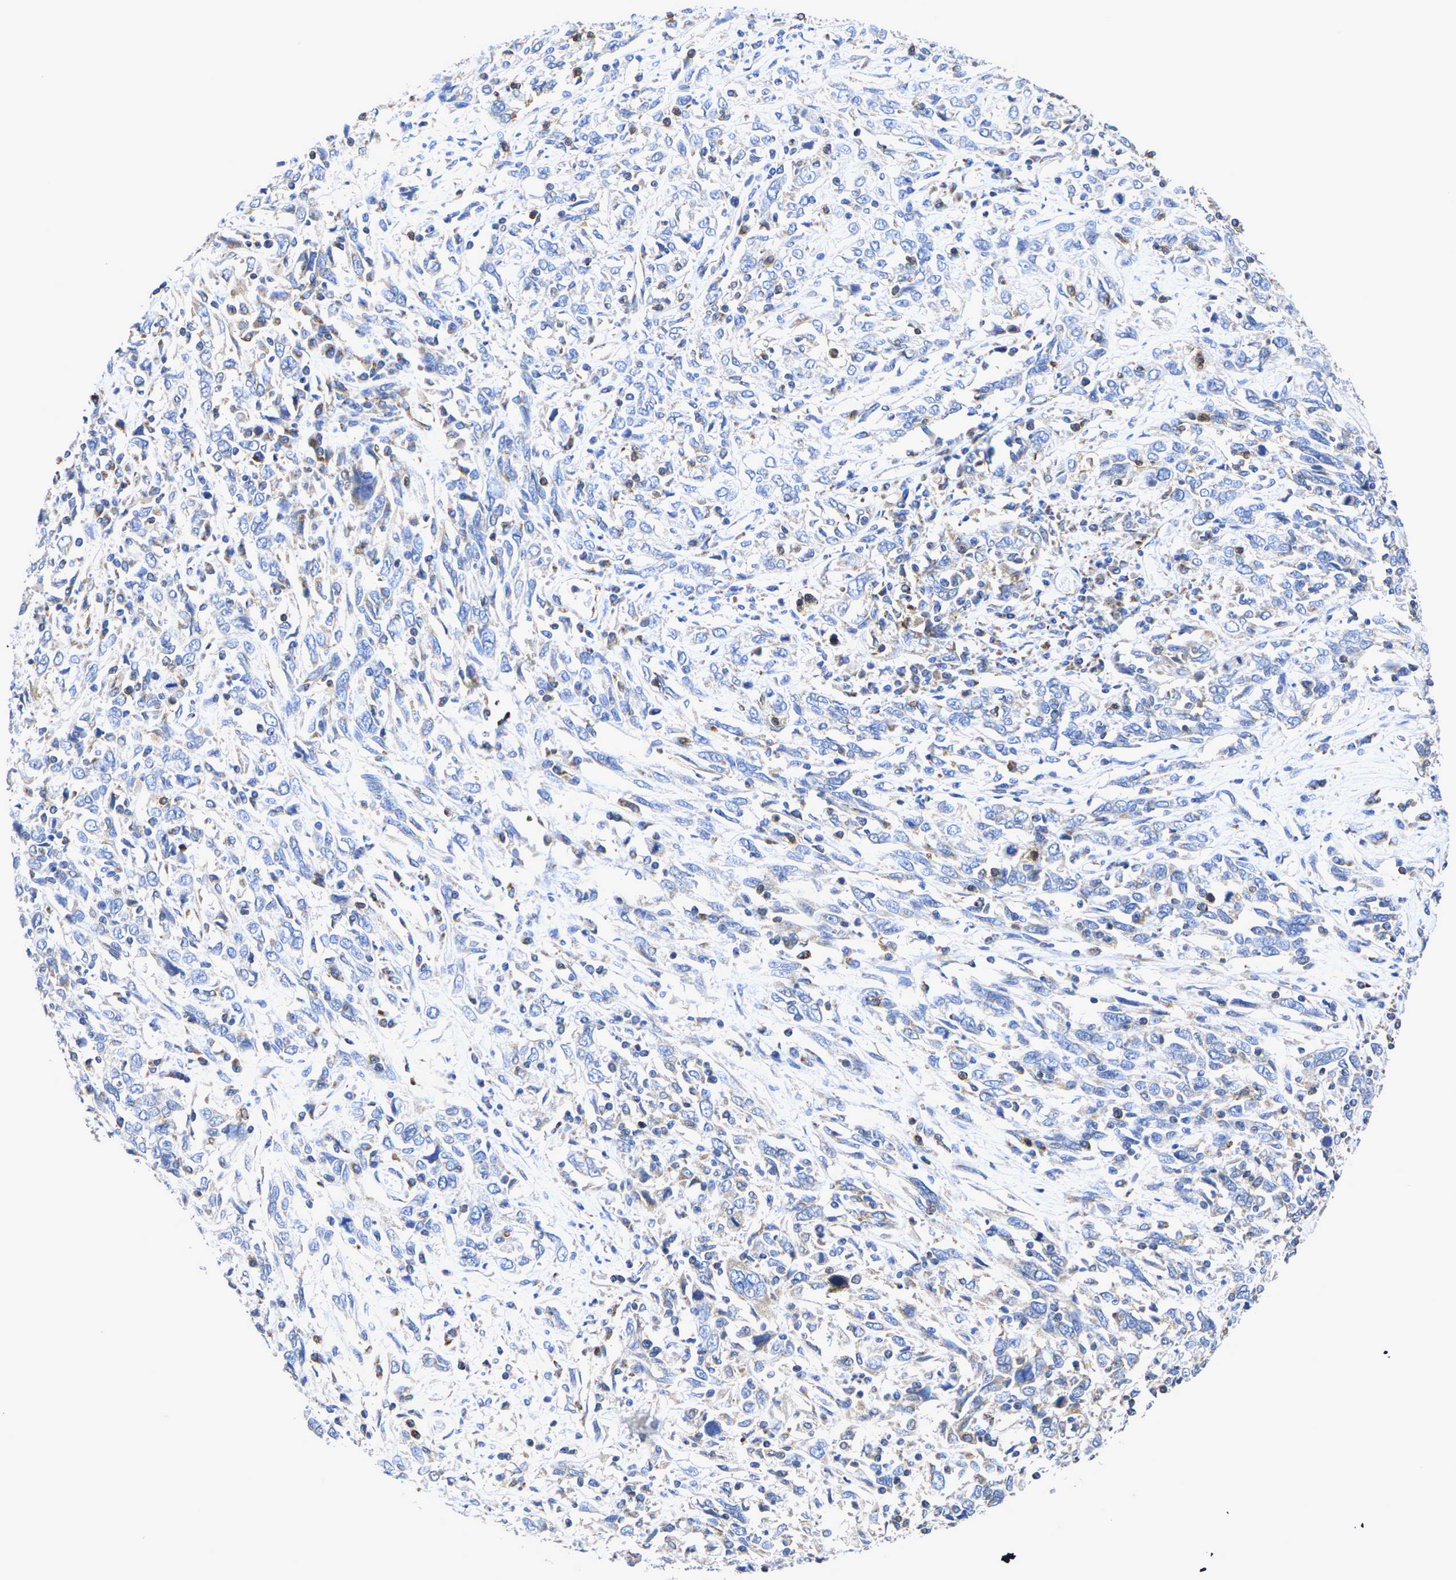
{"staining": {"intensity": "negative", "quantity": "none", "location": "none"}, "tissue": "cervical cancer", "cell_type": "Tumor cells", "image_type": "cancer", "snomed": [{"axis": "morphology", "description": "Squamous cell carcinoma, NOS"}, {"axis": "topography", "description": "Cervix"}], "caption": "This photomicrograph is of cervical cancer (squamous cell carcinoma) stained with immunohistochemistry to label a protein in brown with the nuclei are counter-stained blue. There is no staining in tumor cells.", "gene": "P2RY11", "patient": {"sex": "female", "age": 46}}